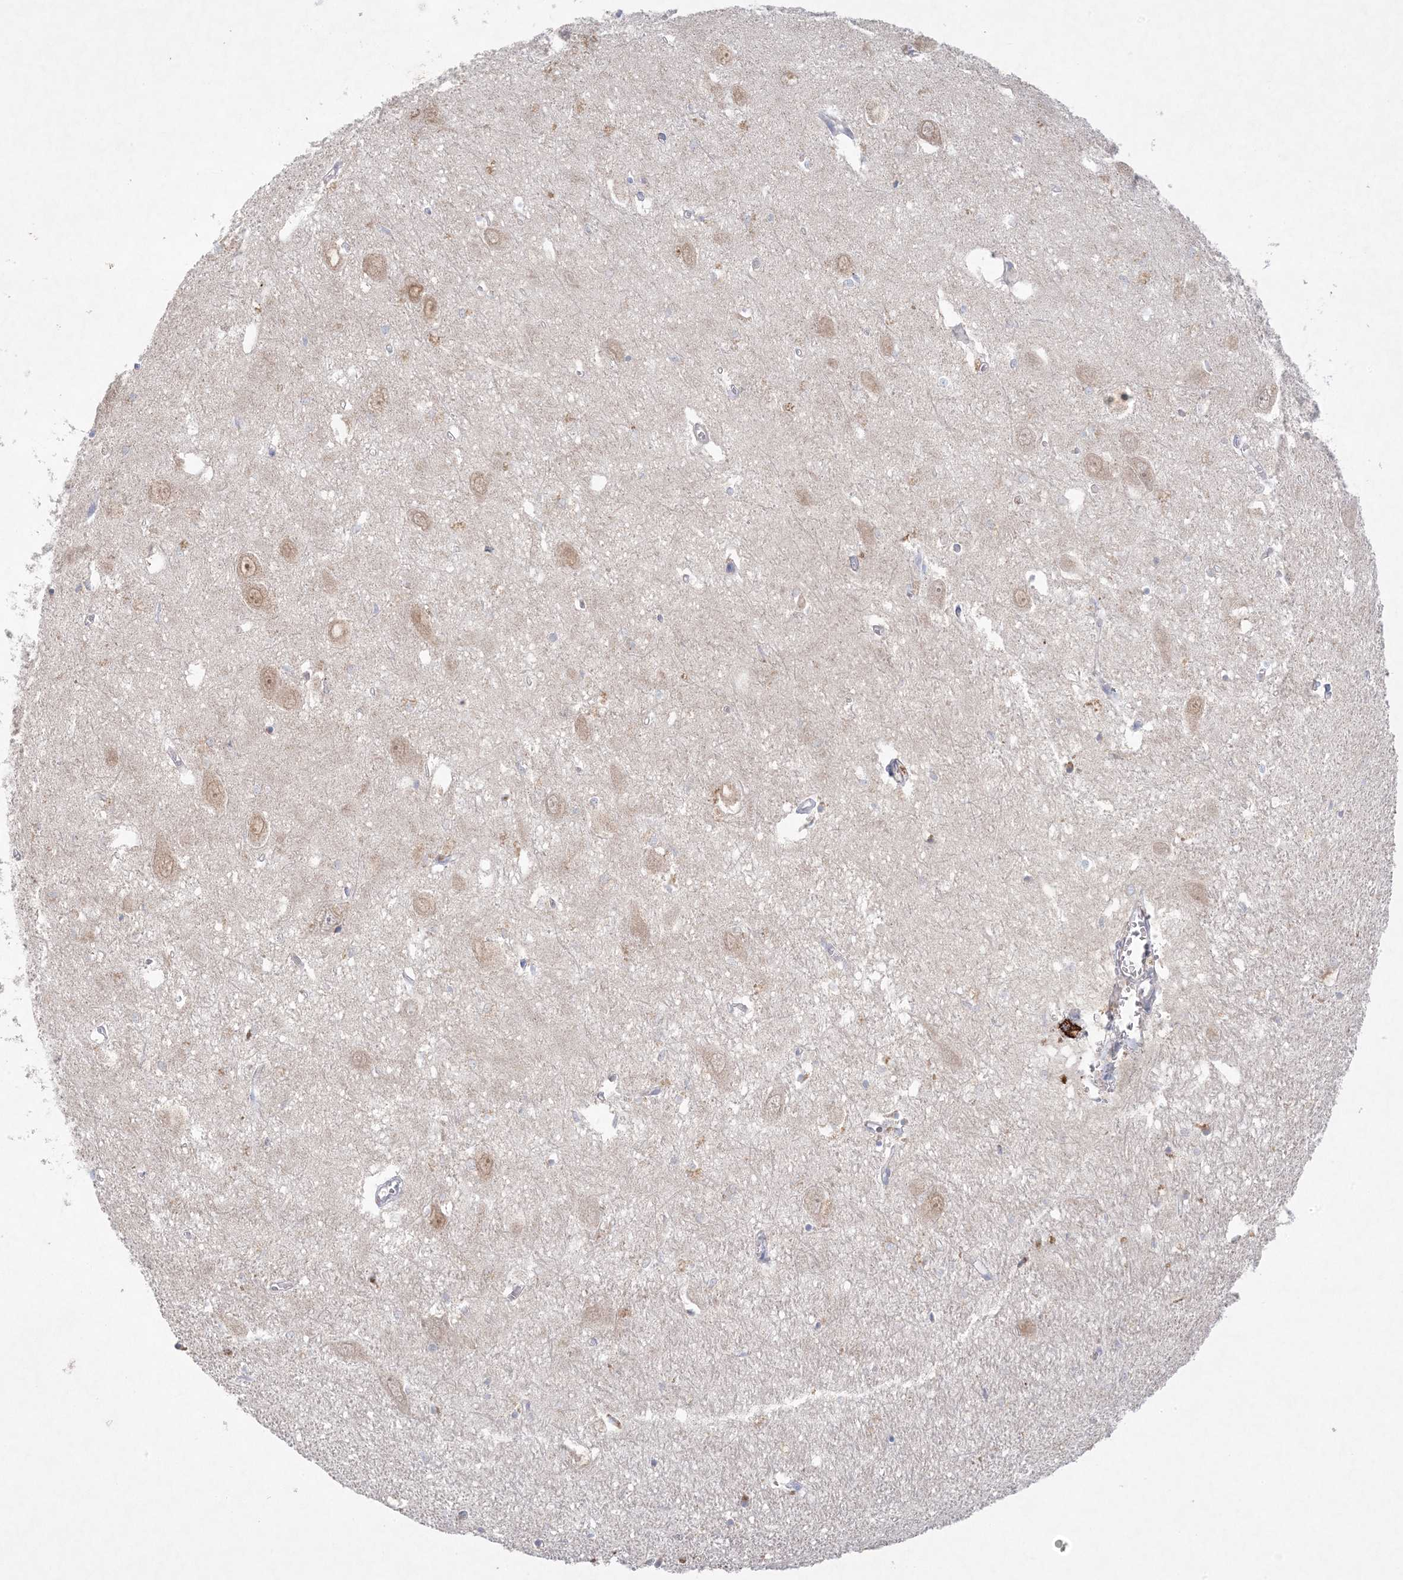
{"staining": {"intensity": "negative", "quantity": "none", "location": "none"}, "tissue": "hippocampus", "cell_type": "Glial cells", "image_type": "normal", "snomed": [{"axis": "morphology", "description": "Normal tissue, NOS"}, {"axis": "topography", "description": "Hippocampus"}], "caption": "DAB immunohistochemical staining of benign human hippocampus exhibits no significant positivity in glial cells.", "gene": "KCTD6", "patient": {"sex": "female", "age": 64}}